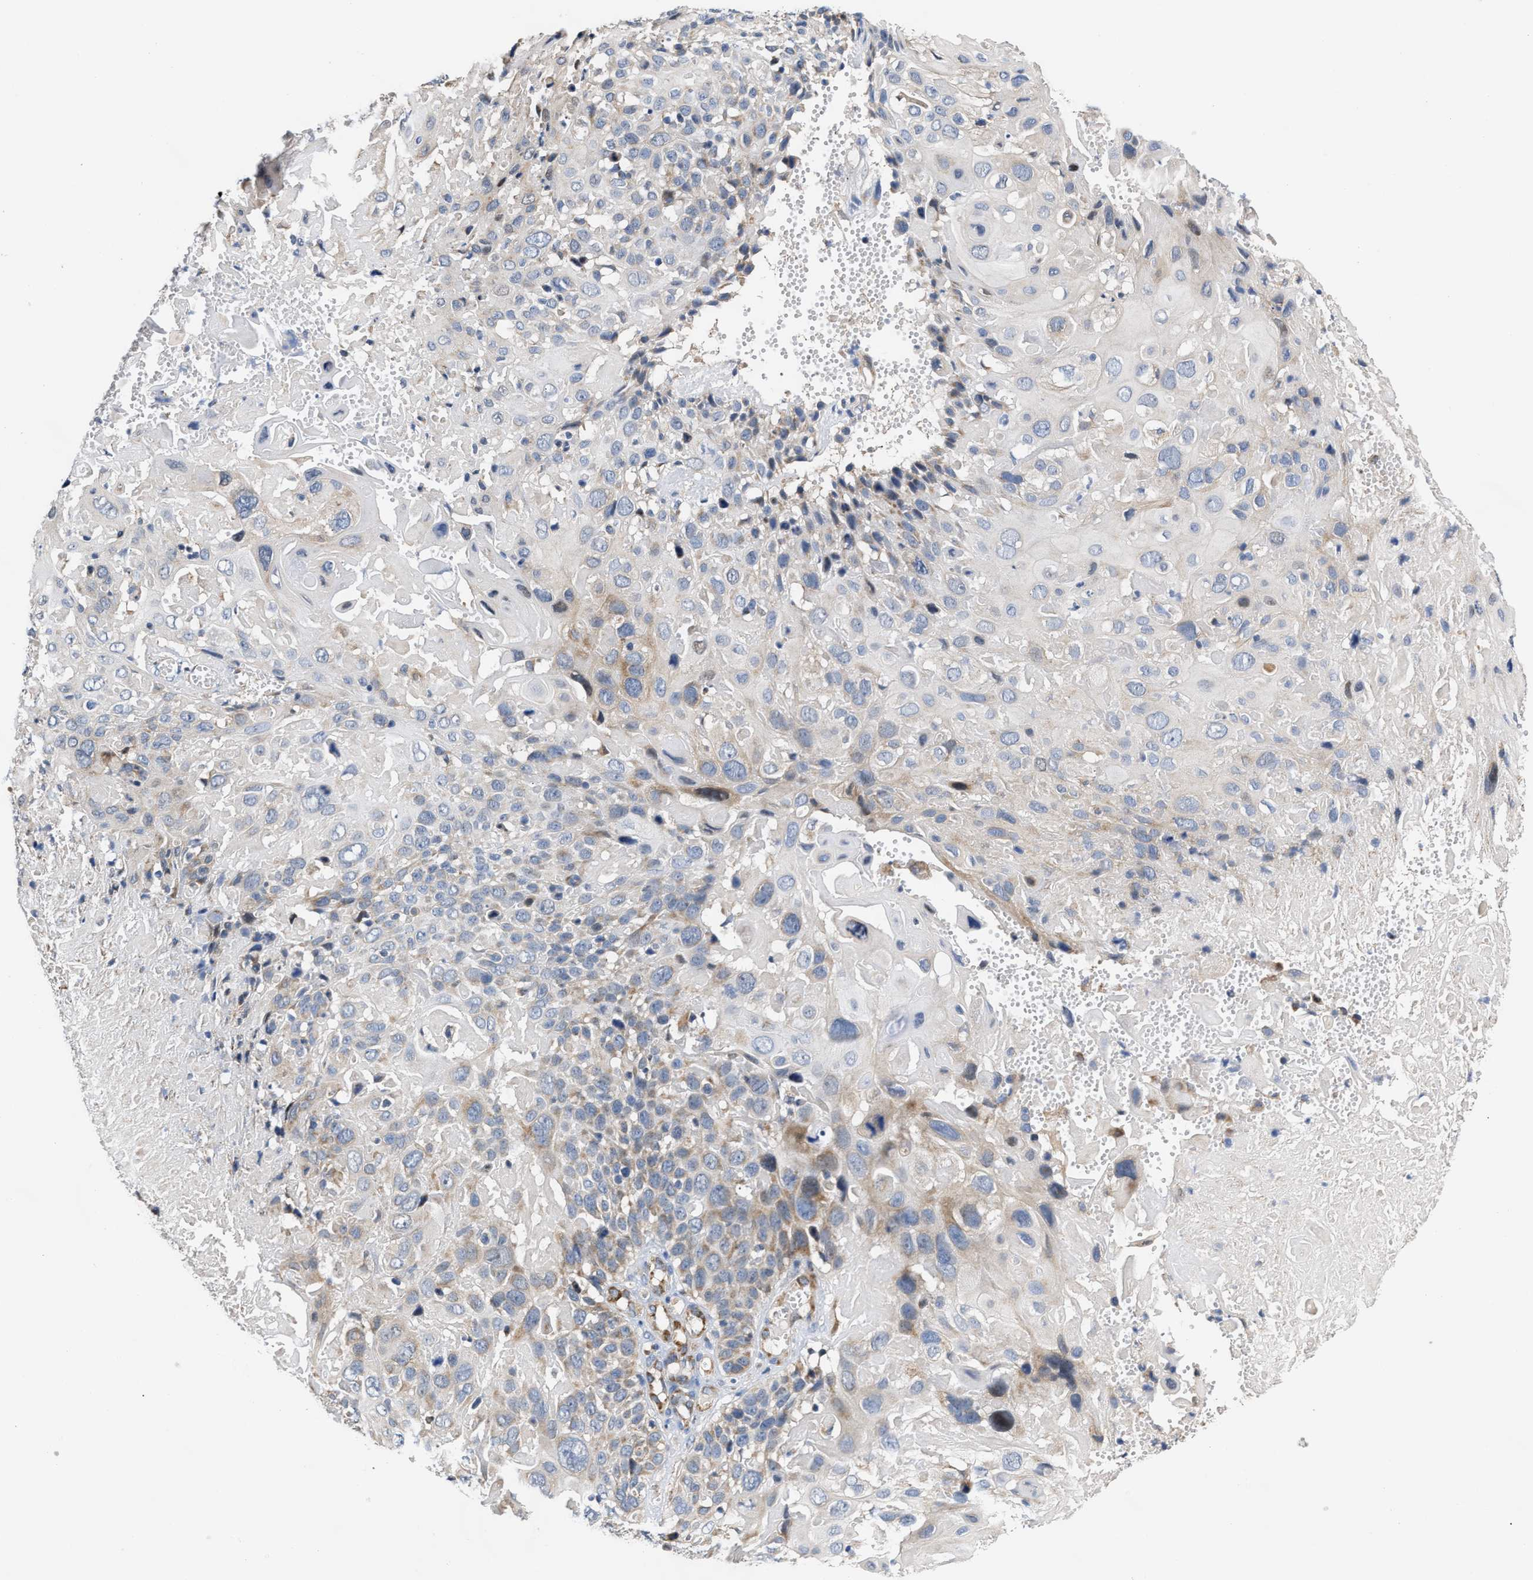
{"staining": {"intensity": "moderate", "quantity": "<25%", "location": "cytoplasmic/membranous"}, "tissue": "cervical cancer", "cell_type": "Tumor cells", "image_type": "cancer", "snomed": [{"axis": "morphology", "description": "Squamous cell carcinoma, NOS"}, {"axis": "topography", "description": "Cervix"}], "caption": "The immunohistochemical stain labels moderate cytoplasmic/membranous staining in tumor cells of squamous cell carcinoma (cervical) tissue.", "gene": "MALSU1", "patient": {"sex": "female", "age": 74}}